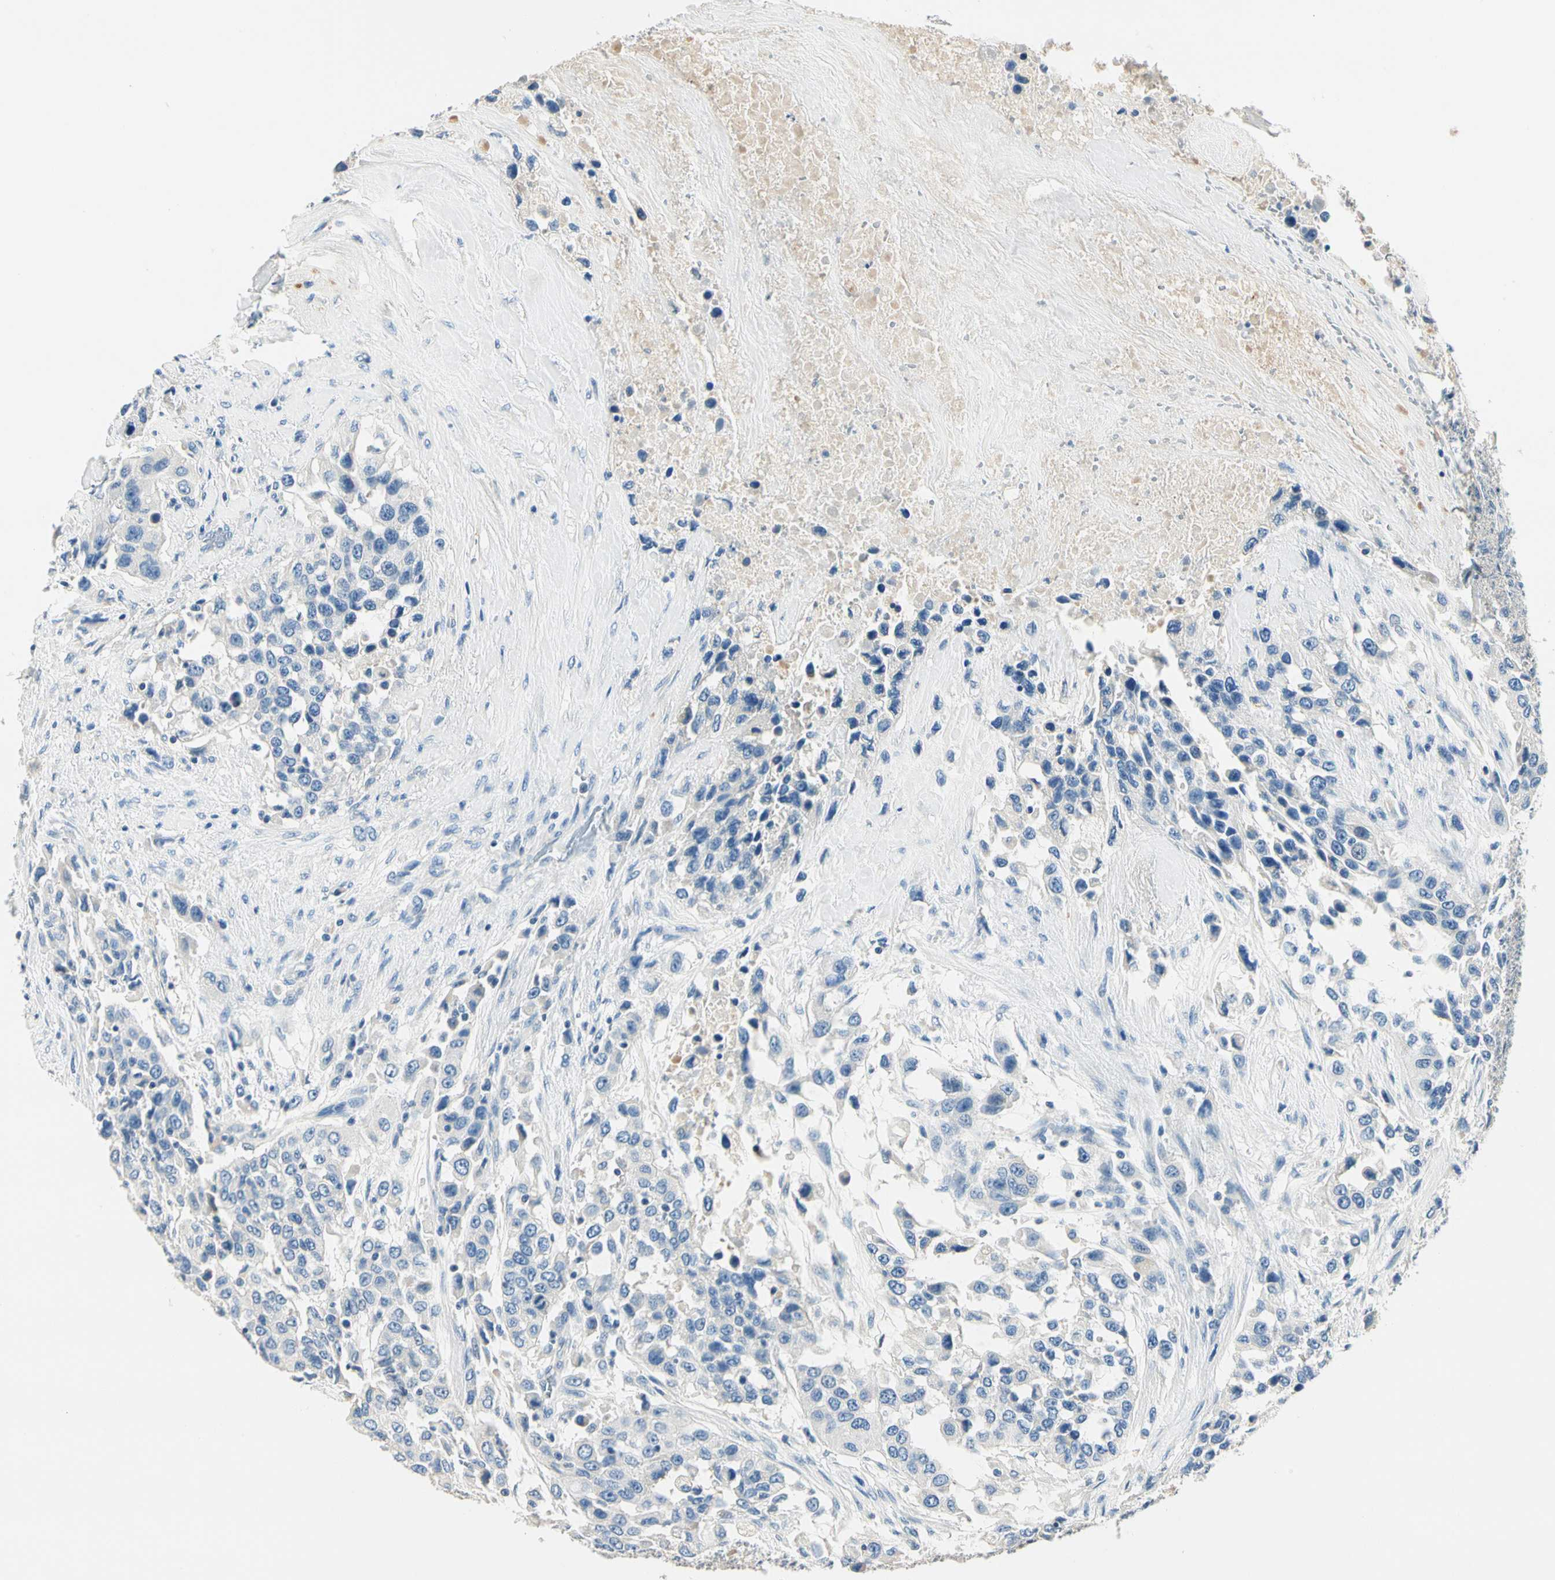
{"staining": {"intensity": "negative", "quantity": "none", "location": "none"}, "tissue": "urothelial cancer", "cell_type": "Tumor cells", "image_type": "cancer", "snomed": [{"axis": "morphology", "description": "Urothelial carcinoma, High grade"}, {"axis": "topography", "description": "Urinary bladder"}], "caption": "DAB (3,3'-diaminobenzidine) immunohistochemical staining of urothelial cancer exhibits no significant staining in tumor cells.", "gene": "TGFBR3", "patient": {"sex": "female", "age": 80}}